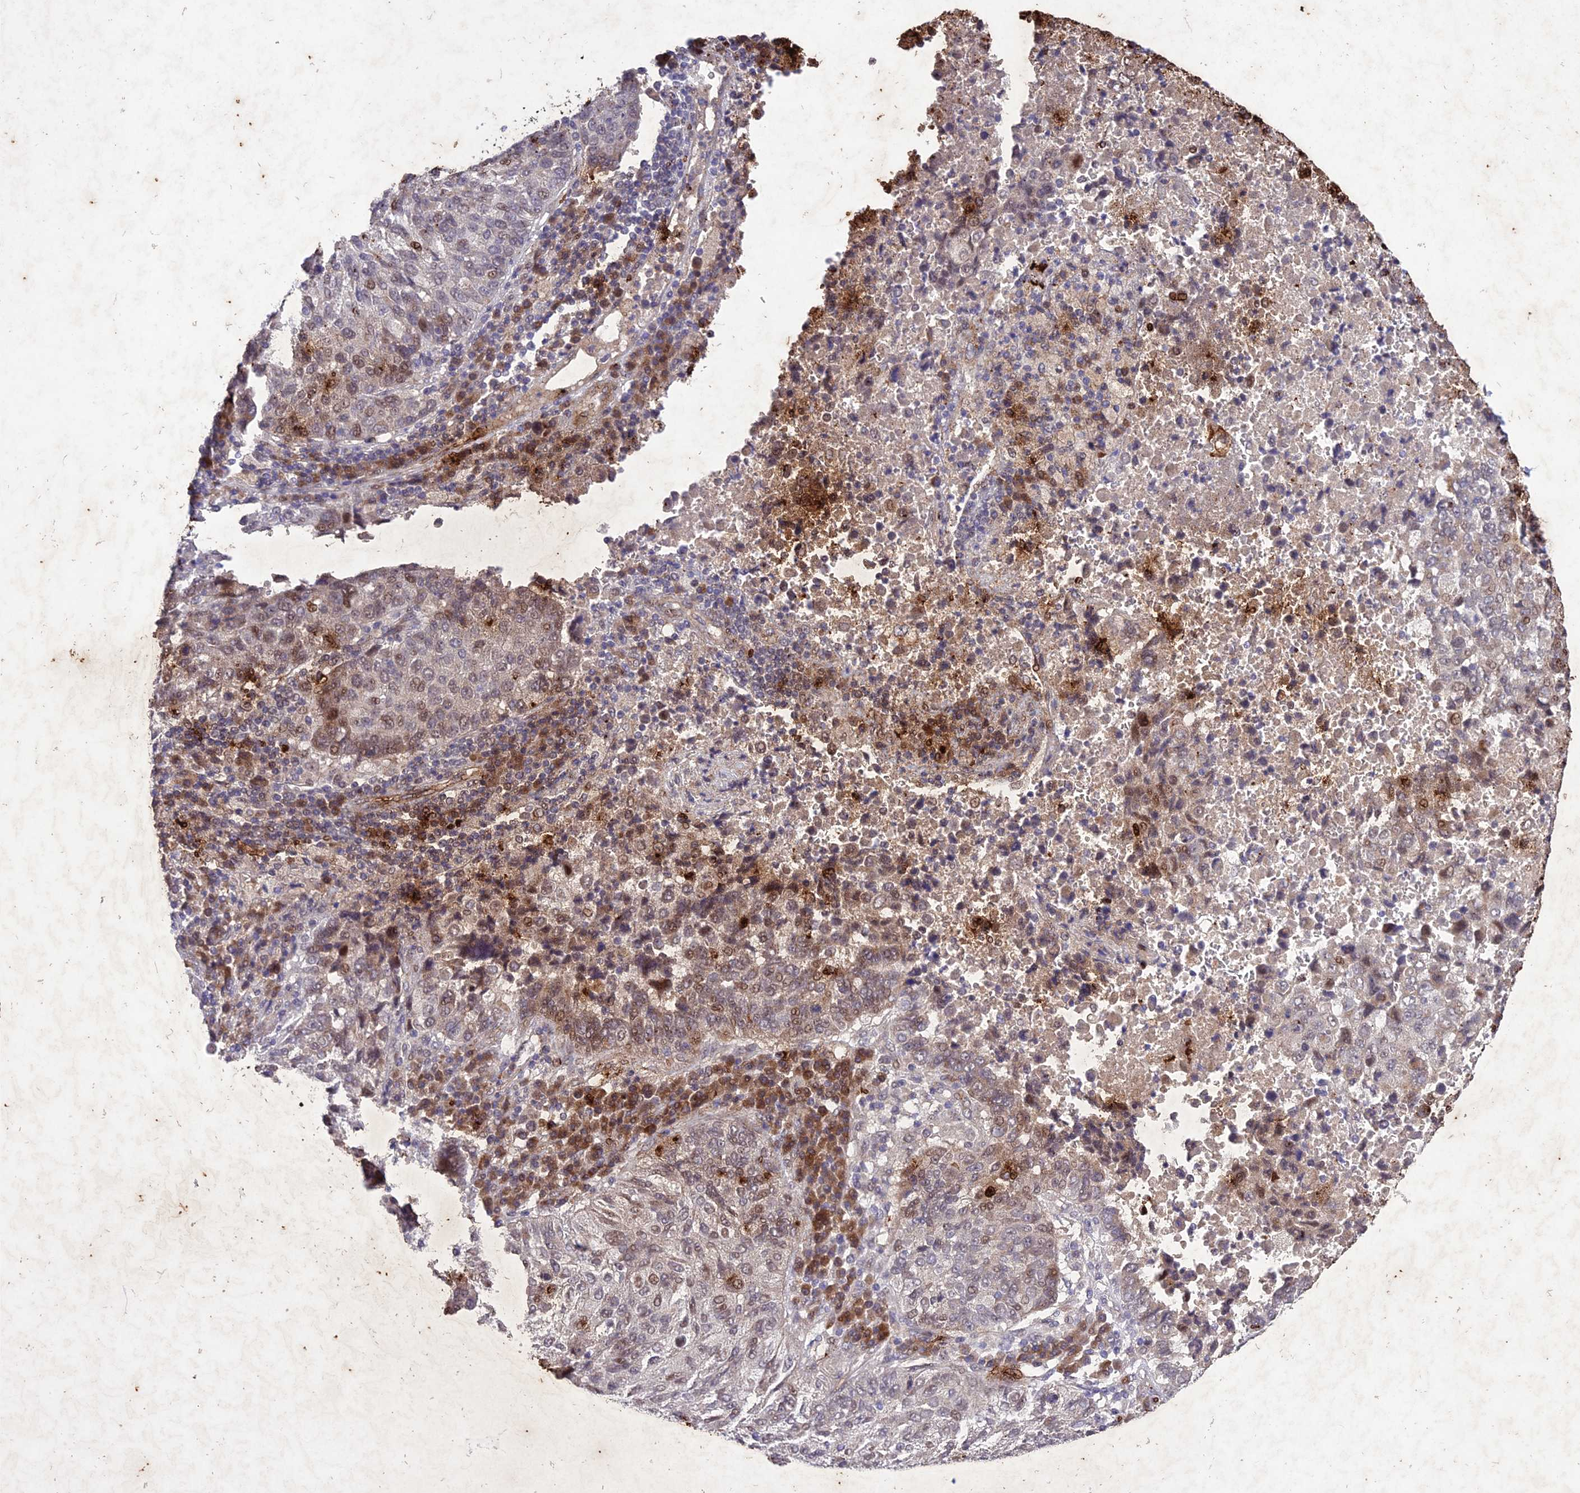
{"staining": {"intensity": "moderate", "quantity": "<25%", "location": "nuclear"}, "tissue": "lung cancer", "cell_type": "Tumor cells", "image_type": "cancer", "snomed": [{"axis": "morphology", "description": "Squamous cell carcinoma, NOS"}, {"axis": "topography", "description": "Lung"}], "caption": "There is low levels of moderate nuclear expression in tumor cells of lung squamous cell carcinoma, as demonstrated by immunohistochemical staining (brown color).", "gene": "ANKRD52", "patient": {"sex": "male", "age": 73}}